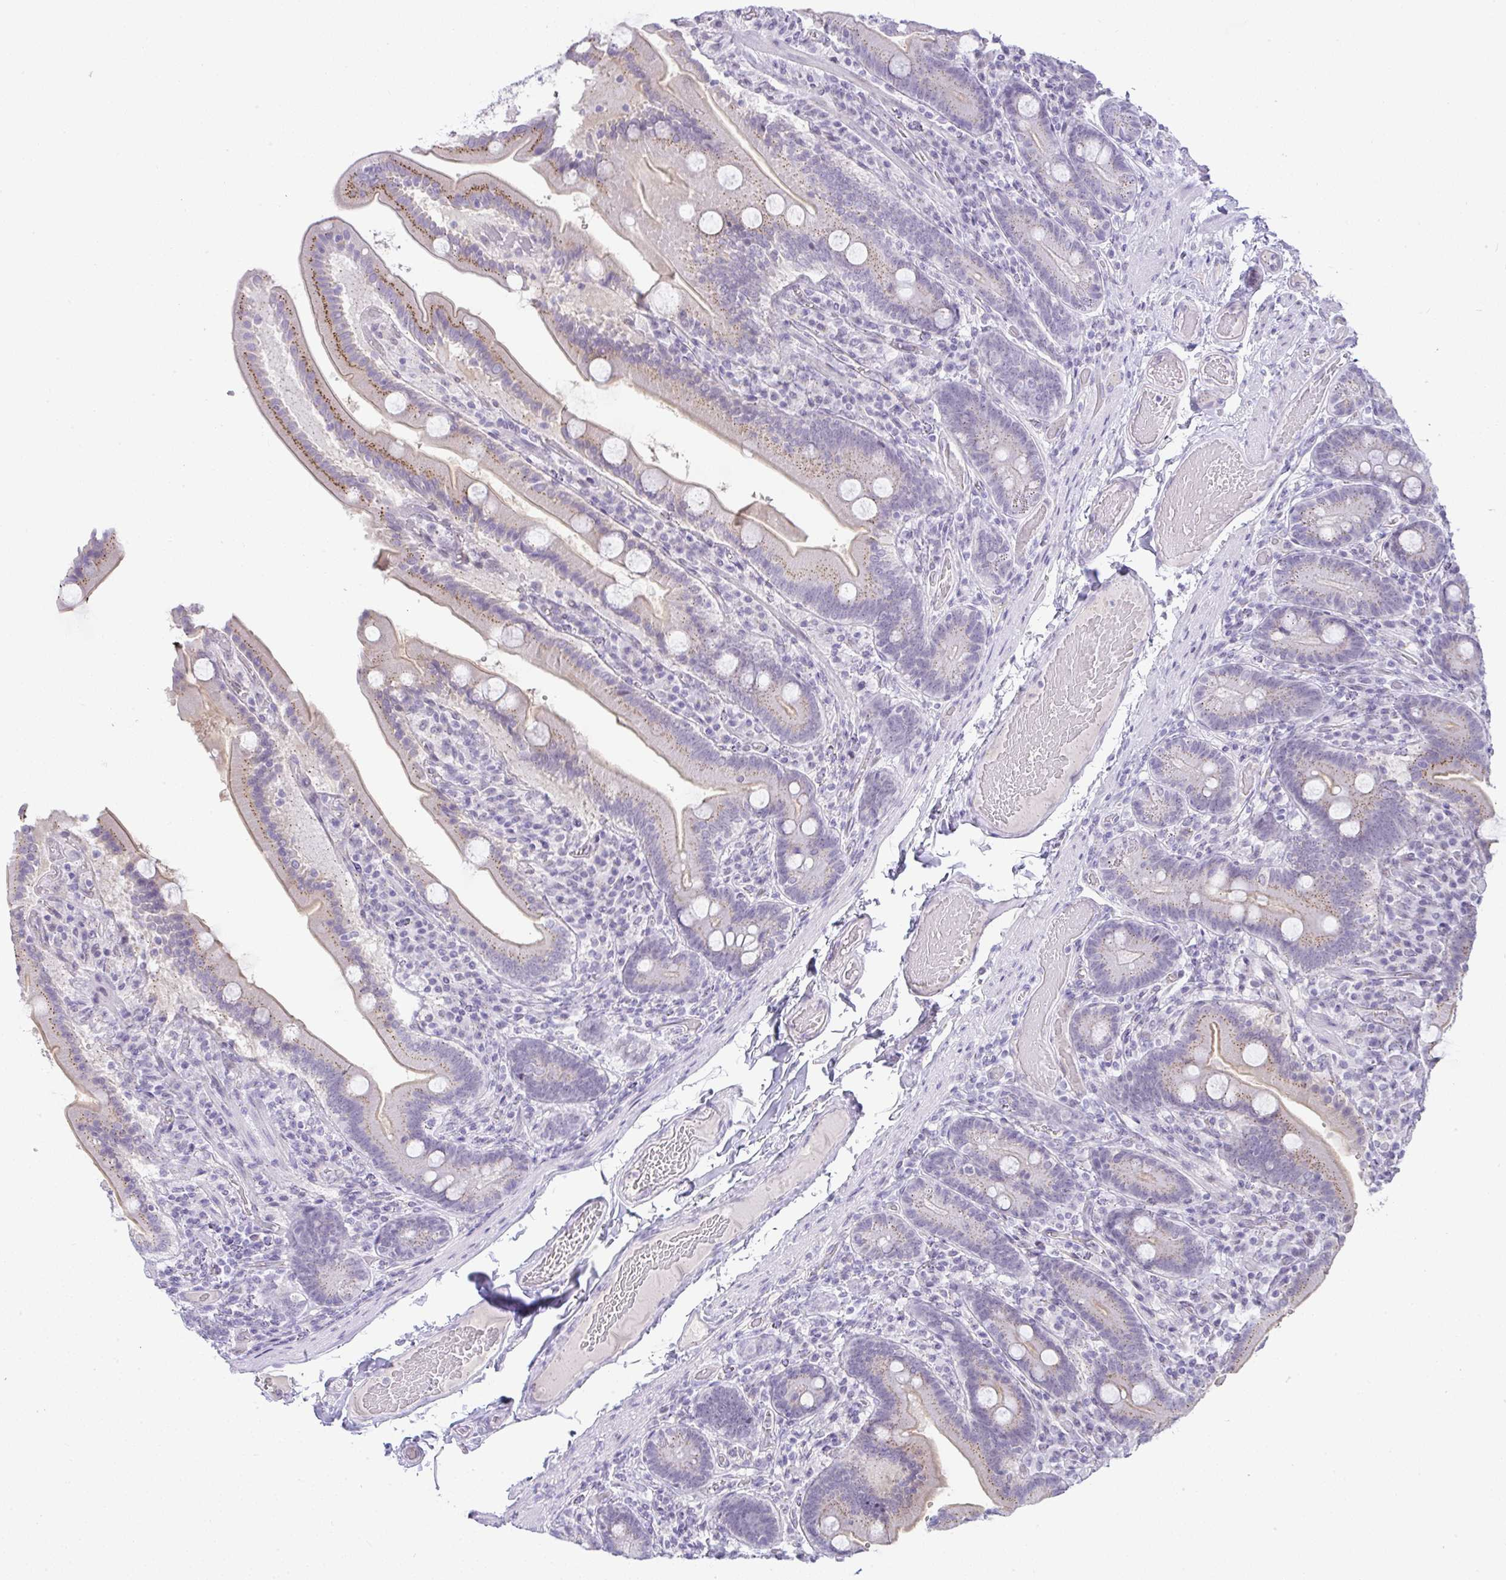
{"staining": {"intensity": "moderate", "quantity": ">75%", "location": "cytoplasmic/membranous"}, "tissue": "duodenum", "cell_type": "Glandular cells", "image_type": "normal", "snomed": [{"axis": "morphology", "description": "Normal tissue, NOS"}, {"axis": "topography", "description": "Duodenum"}], "caption": "DAB (3,3'-diaminobenzidine) immunohistochemical staining of normal duodenum displays moderate cytoplasmic/membranous protein expression in about >75% of glandular cells. (IHC, brightfield microscopy, high magnification).", "gene": "FAM177A1", "patient": {"sex": "female", "age": 62}}